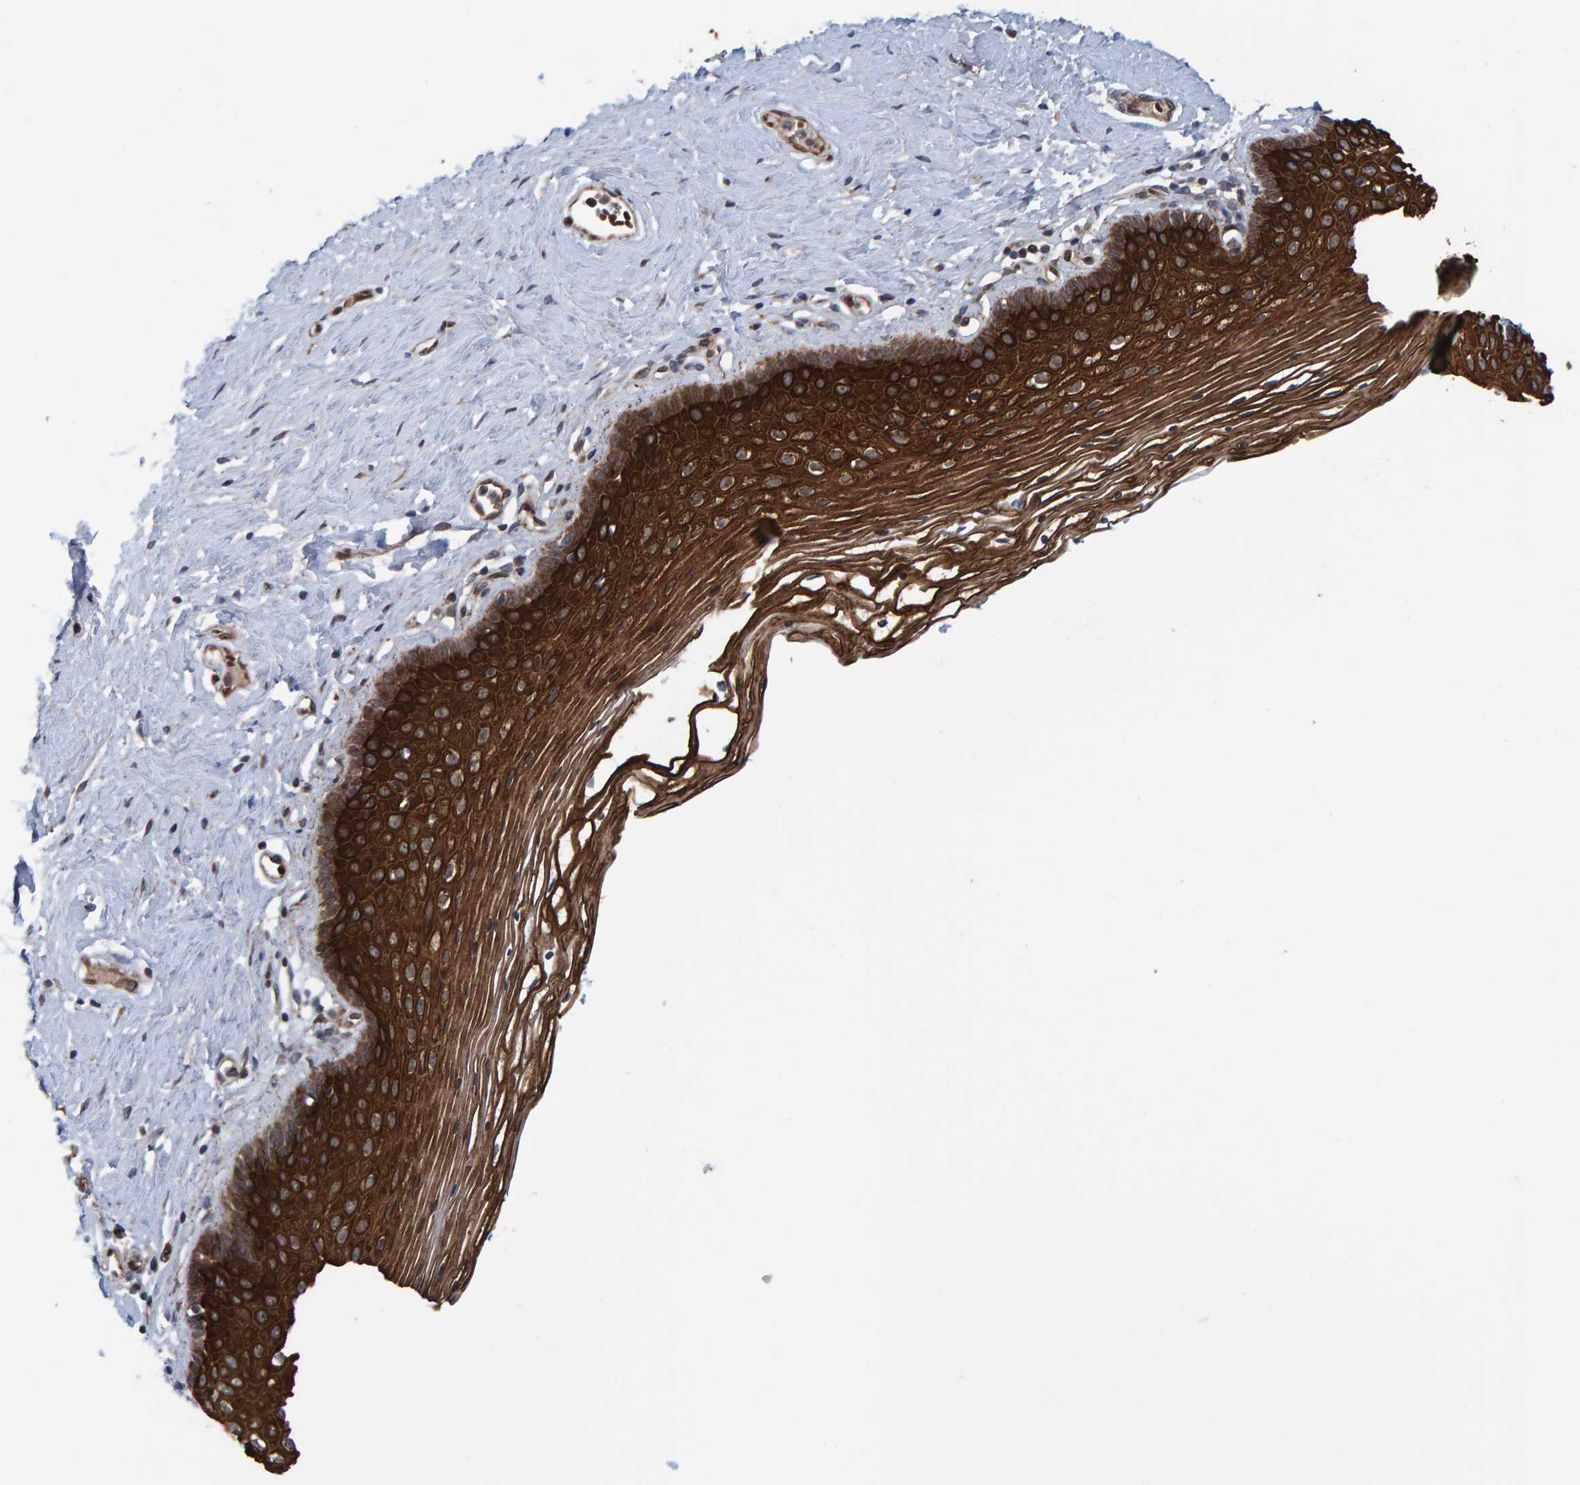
{"staining": {"intensity": "strong", "quantity": ">75%", "location": "cytoplasmic/membranous"}, "tissue": "vagina", "cell_type": "Squamous epithelial cells", "image_type": "normal", "snomed": [{"axis": "morphology", "description": "Normal tissue, NOS"}, {"axis": "topography", "description": "Vagina"}], "caption": "The photomicrograph displays immunohistochemical staining of unremarkable vagina. There is strong cytoplasmic/membranous positivity is identified in about >75% of squamous epithelial cells.", "gene": "MFSD6L", "patient": {"sex": "female", "age": 32}}